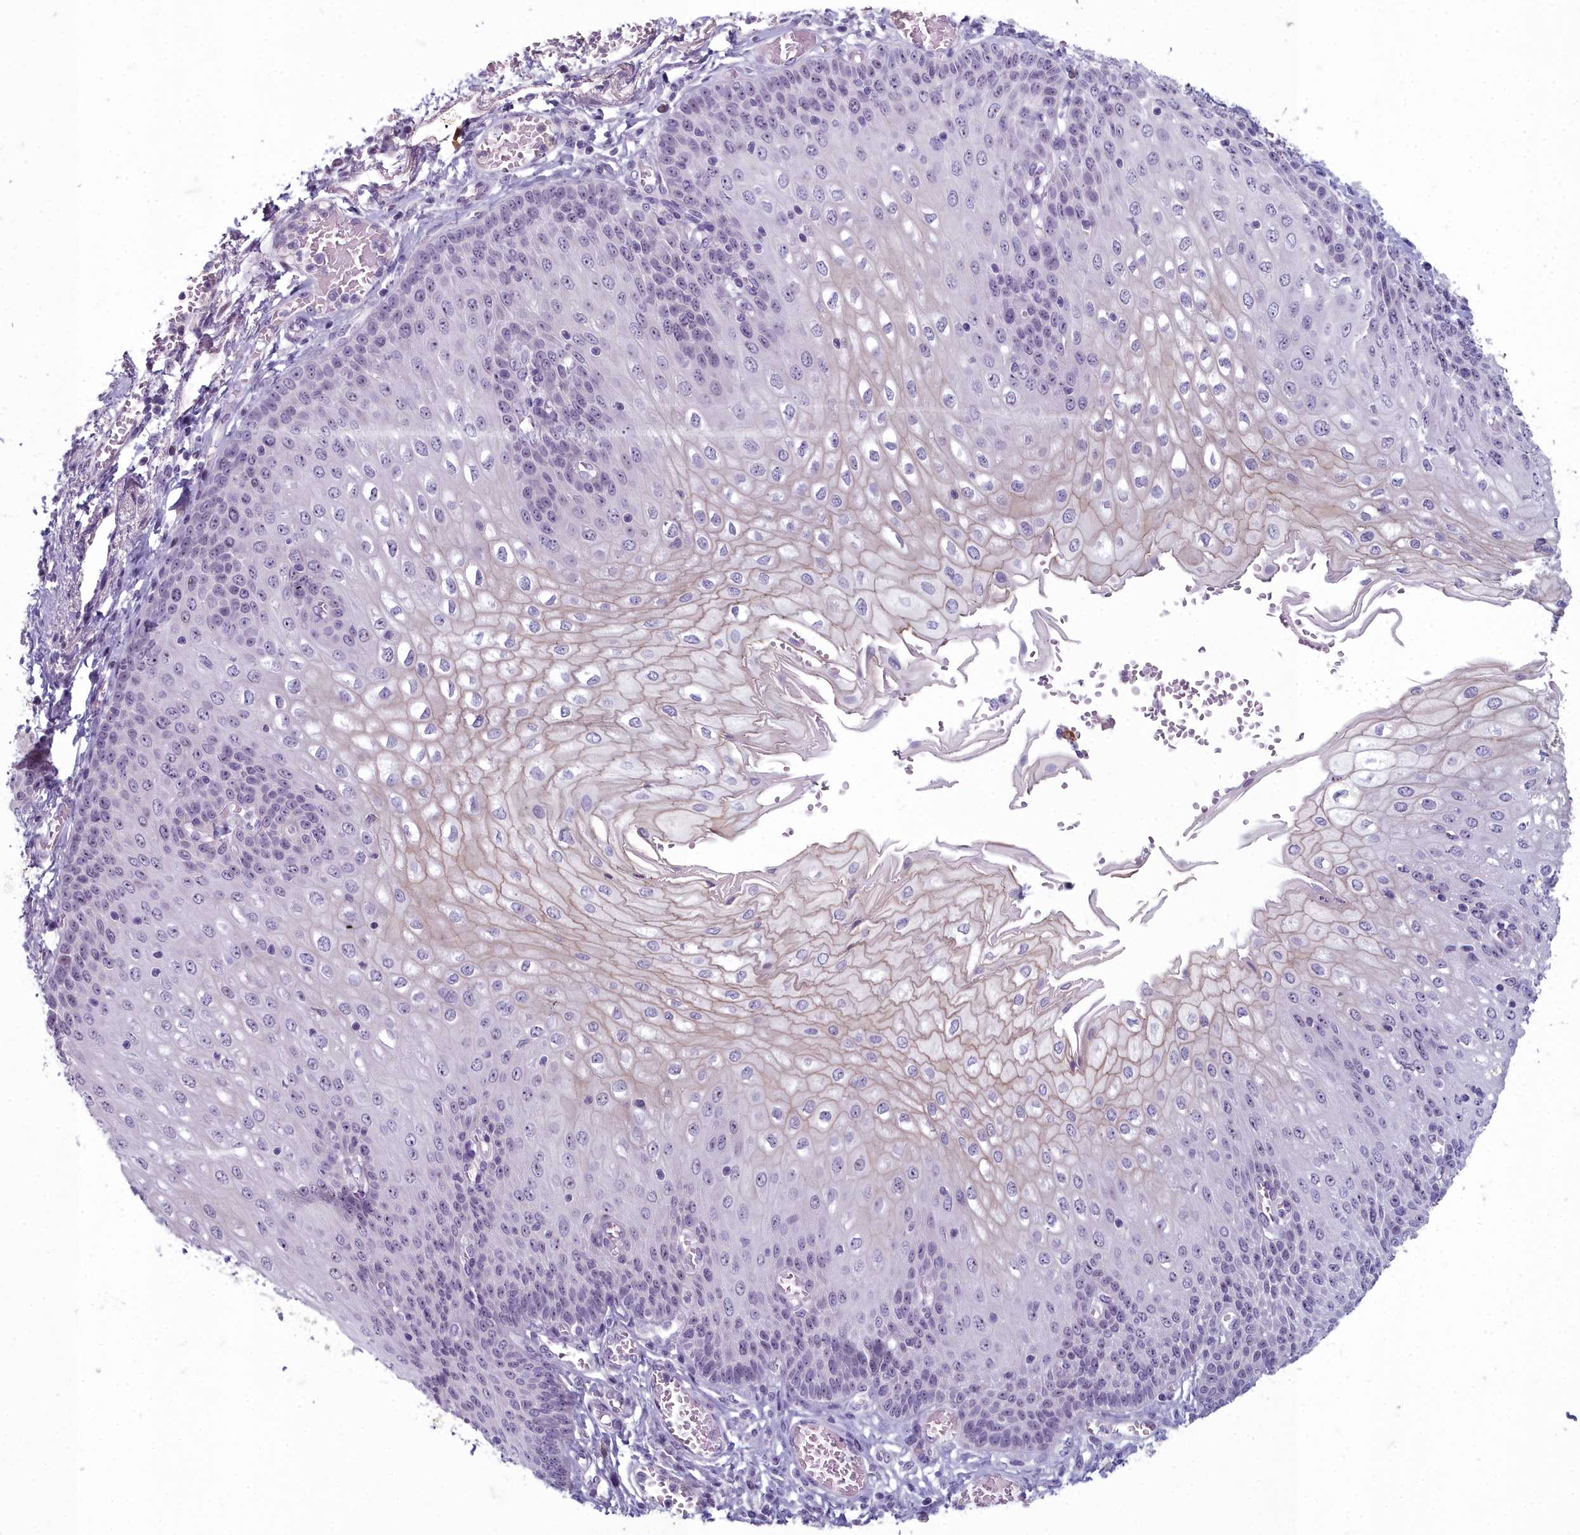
{"staining": {"intensity": "moderate", "quantity": "25%-75%", "location": "nuclear"}, "tissue": "esophagus", "cell_type": "Squamous epithelial cells", "image_type": "normal", "snomed": [{"axis": "morphology", "description": "Normal tissue, NOS"}, {"axis": "topography", "description": "Esophagus"}], "caption": "IHC photomicrograph of benign esophagus stained for a protein (brown), which reveals medium levels of moderate nuclear staining in approximately 25%-75% of squamous epithelial cells.", "gene": "INSYN2A", "patient": {"sex": "male", "age": 81}}